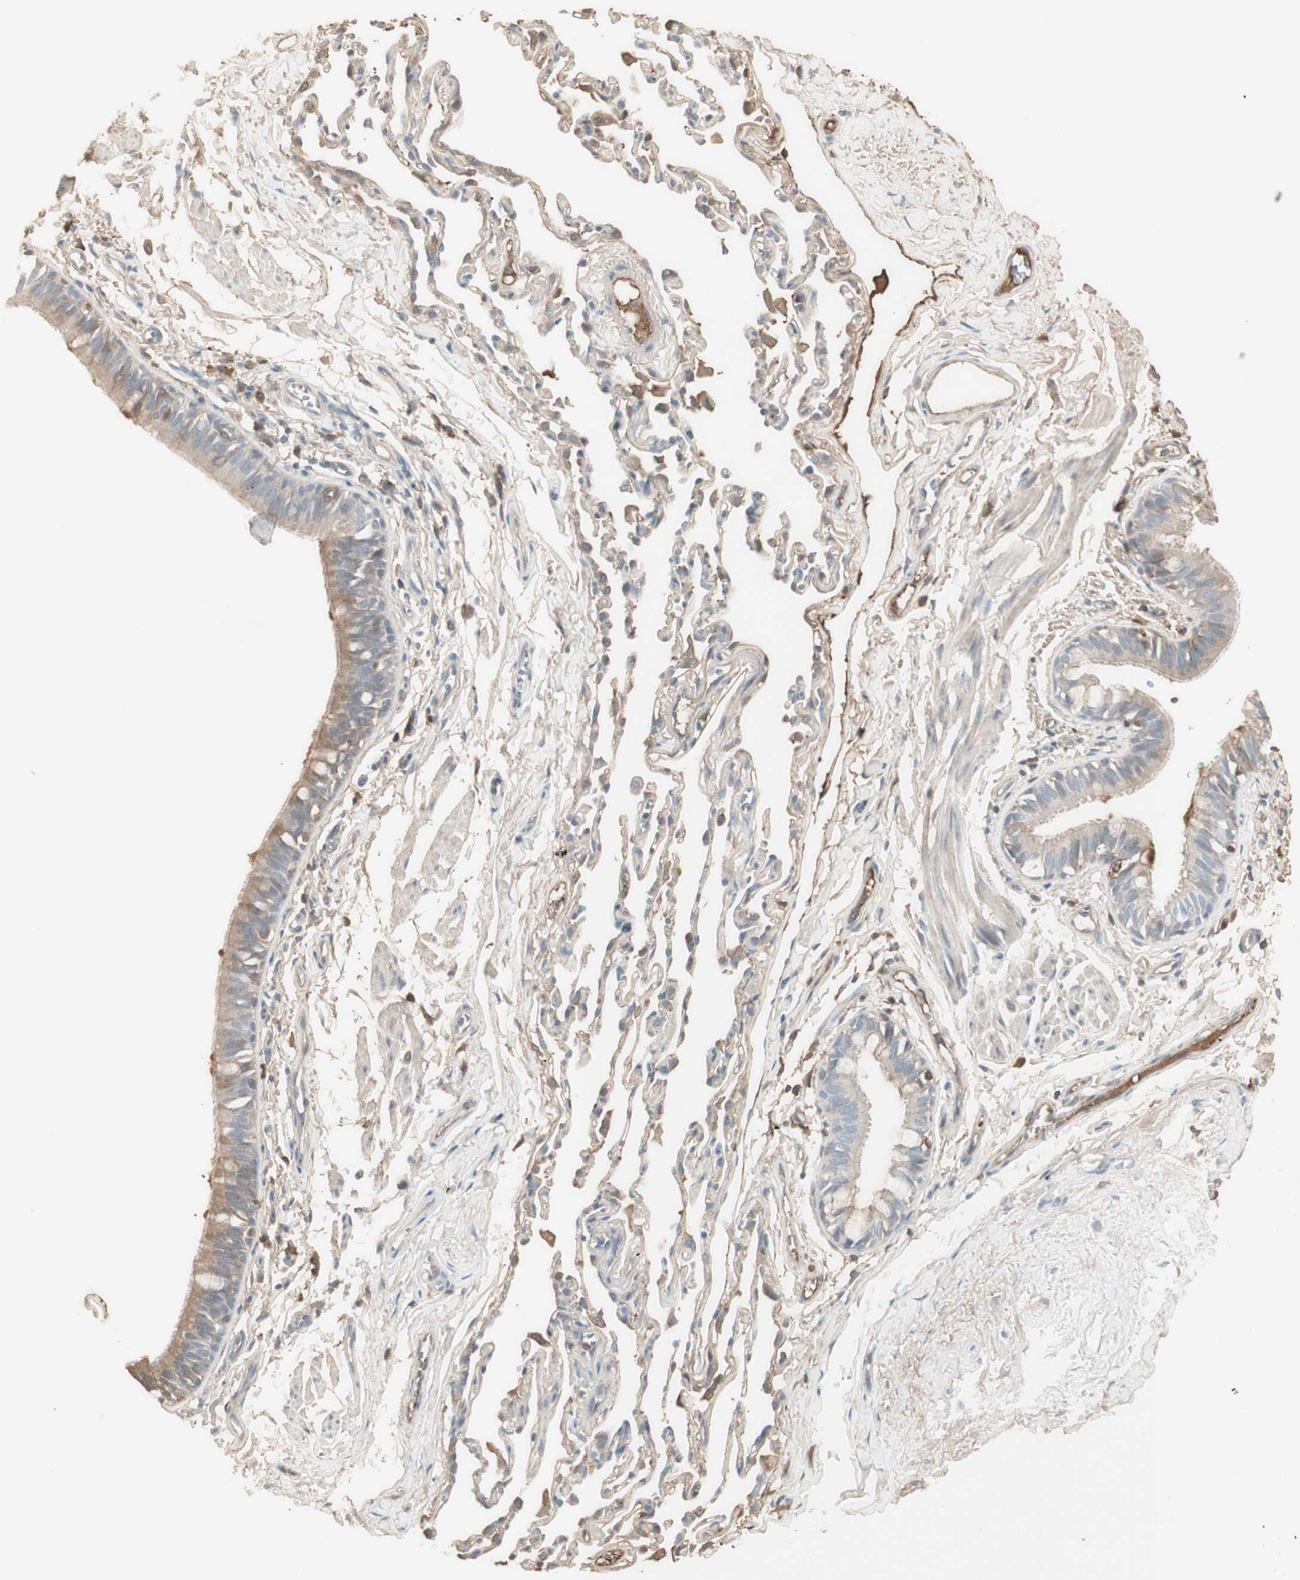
{"staining": {"intensity": "moderate", "quantity": "25%-75%", "location": "cytoplasmic/membranous"}, "tissue": "bronchus", "cell_type": "Respiratory epithelial cells", "image_type": "normal", "snomed": [{"axis": "morphology", "description": "Normal tissue, NOS"}, {"axis": "topography", "description": "Bronchus"}, {"axis": "topography", "description": "Lung"}], "caption": "About 25%-75% of respiratory epithelial cells in normal human bronchus exhibit moderate cytoplasmic/membranous protein staining as visualized by brown immunohistochemical staining.", "gene": "IFNG", "patient": {"sex": "male", "age": 64}}